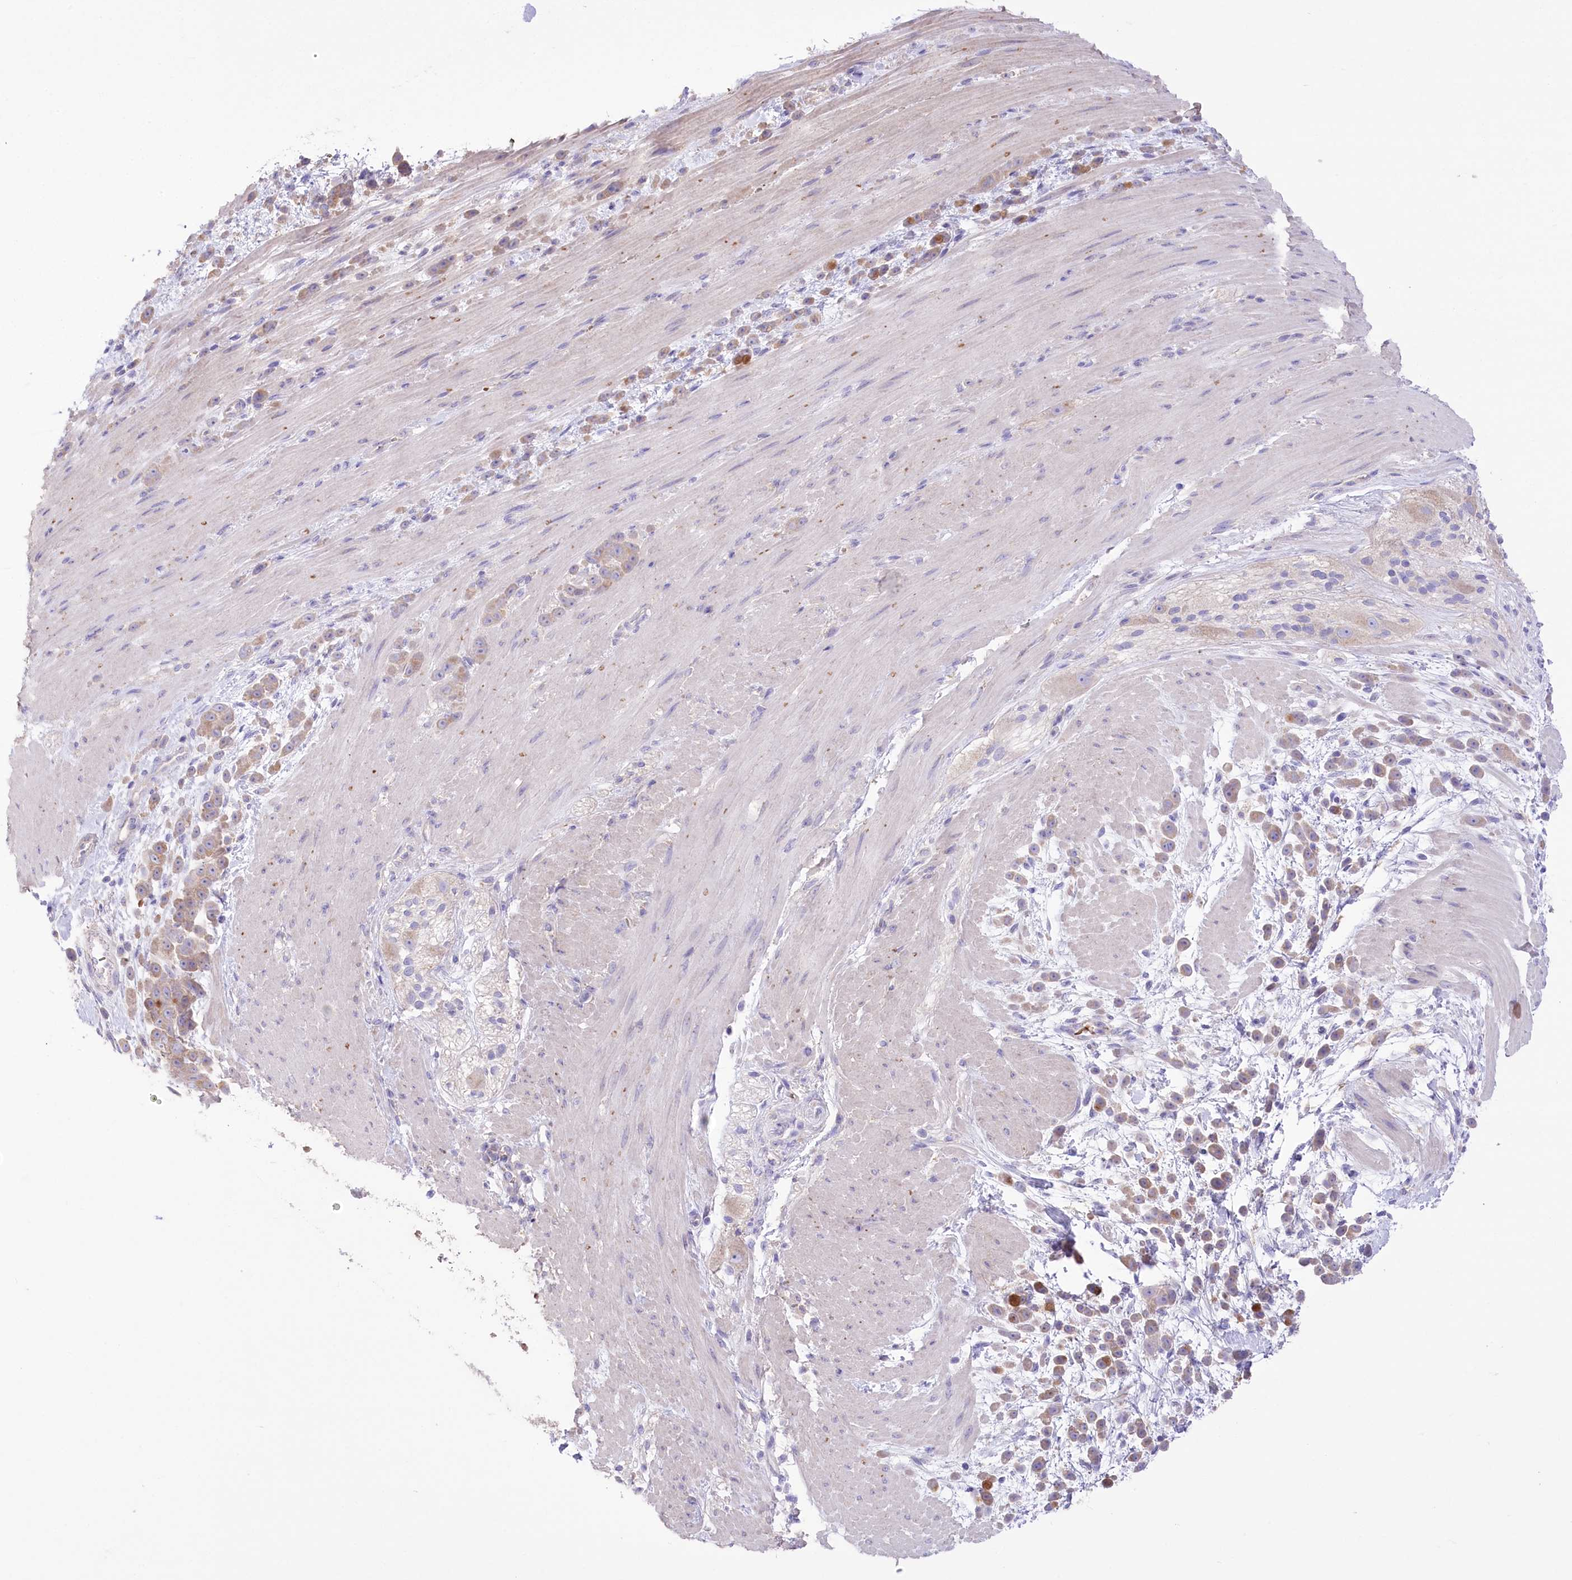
{"staining": {"intensity": "moderate", "quantity": "25%-75%", "location": "cytoplasmic/membranous"}, "tissue": "pancreatic cancer", "cell_type": "Tumor cells", "image_type": "cancer", "snomed": [{"axis": "morphology", "description": "Normal tissue, NOS"}, {"axis": "morphology", "description": "Adenocarcinoma, NOS"}, {"axis": "topography", "description": "Pancreas"}], "caption": "Immunohistochemistry image of human pancreatic cancer (adenocarcinoma) stained for a protein (brown), which exhibits medium levels of moderate cytoplasmic/membranous staining in about 25%-75% of tumor cells.", "gene": "PRSS53", "patient": {"sex": "female", "age": 64}}